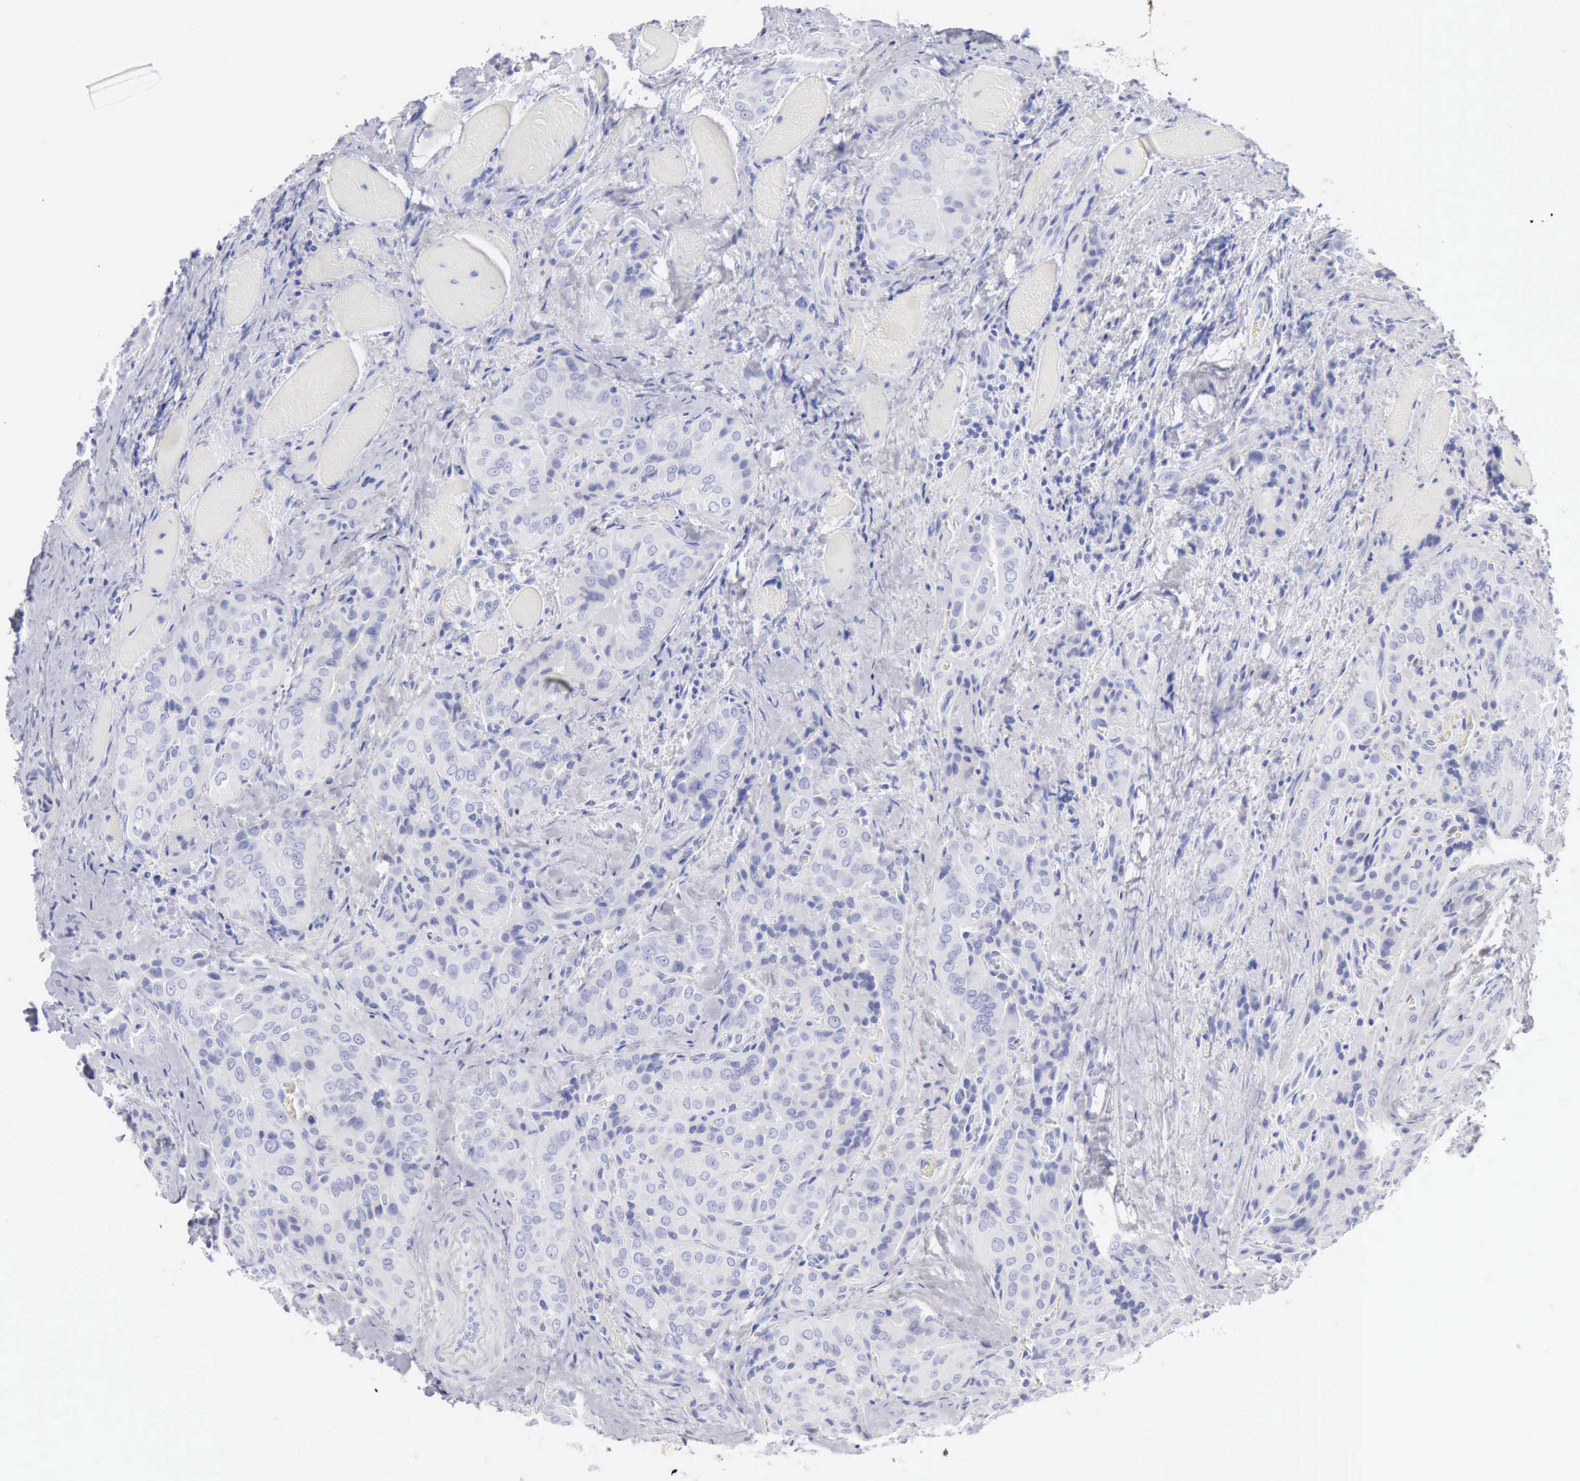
{"staining": {"intensity": "negative", "quantity": "none", "location": "none"}, "tissue": "thyroid cancer", "cell_type": "Tumor cells", "image_type": "cancer", "snomed": [{"axis": "morphology", "description": "Papillary adenocarcinoma, NOS"}, {"axis": "topography", "description": "Thyroid gland"}], "caption": "A micrograph of human thyroid cancer is negative for staining in tumor cells.", "gene": "KRT10", "patient": {"sex": "female", "age": 71}}